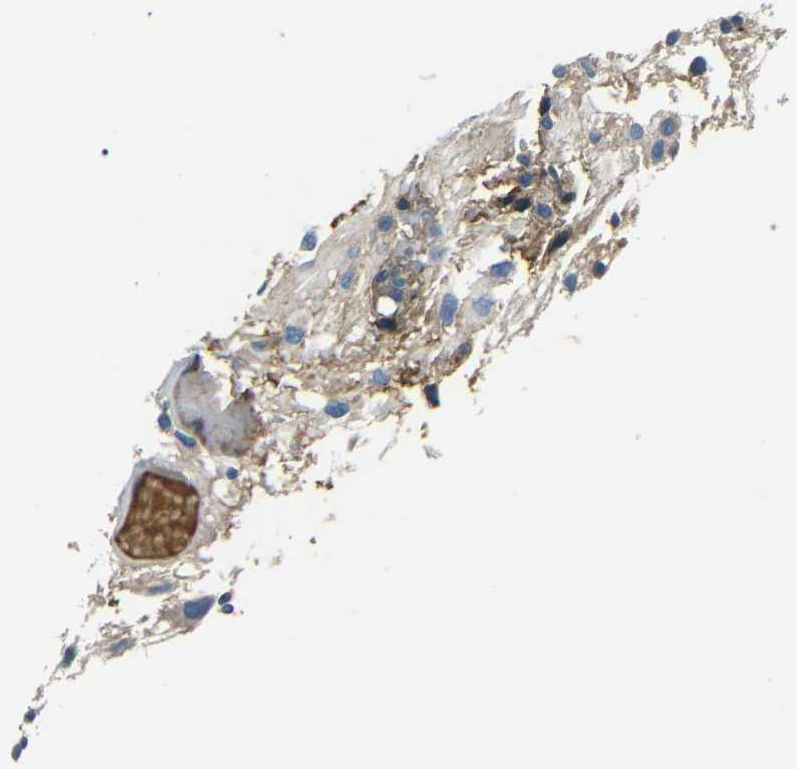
{"staining": {"intensity": "negative", "quantity": "none", "location": "none"}, "tissue": "glioma", "cell_type": "Tumor cells", "image_type": "cancer", "snomed": [{"axis": "morphology", "description": "Glioma, malignant, High grade"}, {"axis": "topography", "description": "Brain"}], "caption": "Immunohistochemistry (IHC) of human glioma exhibits no positivity in tumor cells. (Stains: DAB immunohistochemistry with hematoxylin counter stain, Microscopy: brightfield microscopy at high magnification).", "gene": "LHCGR", "patient": {"sex": "male", "age": 32}}